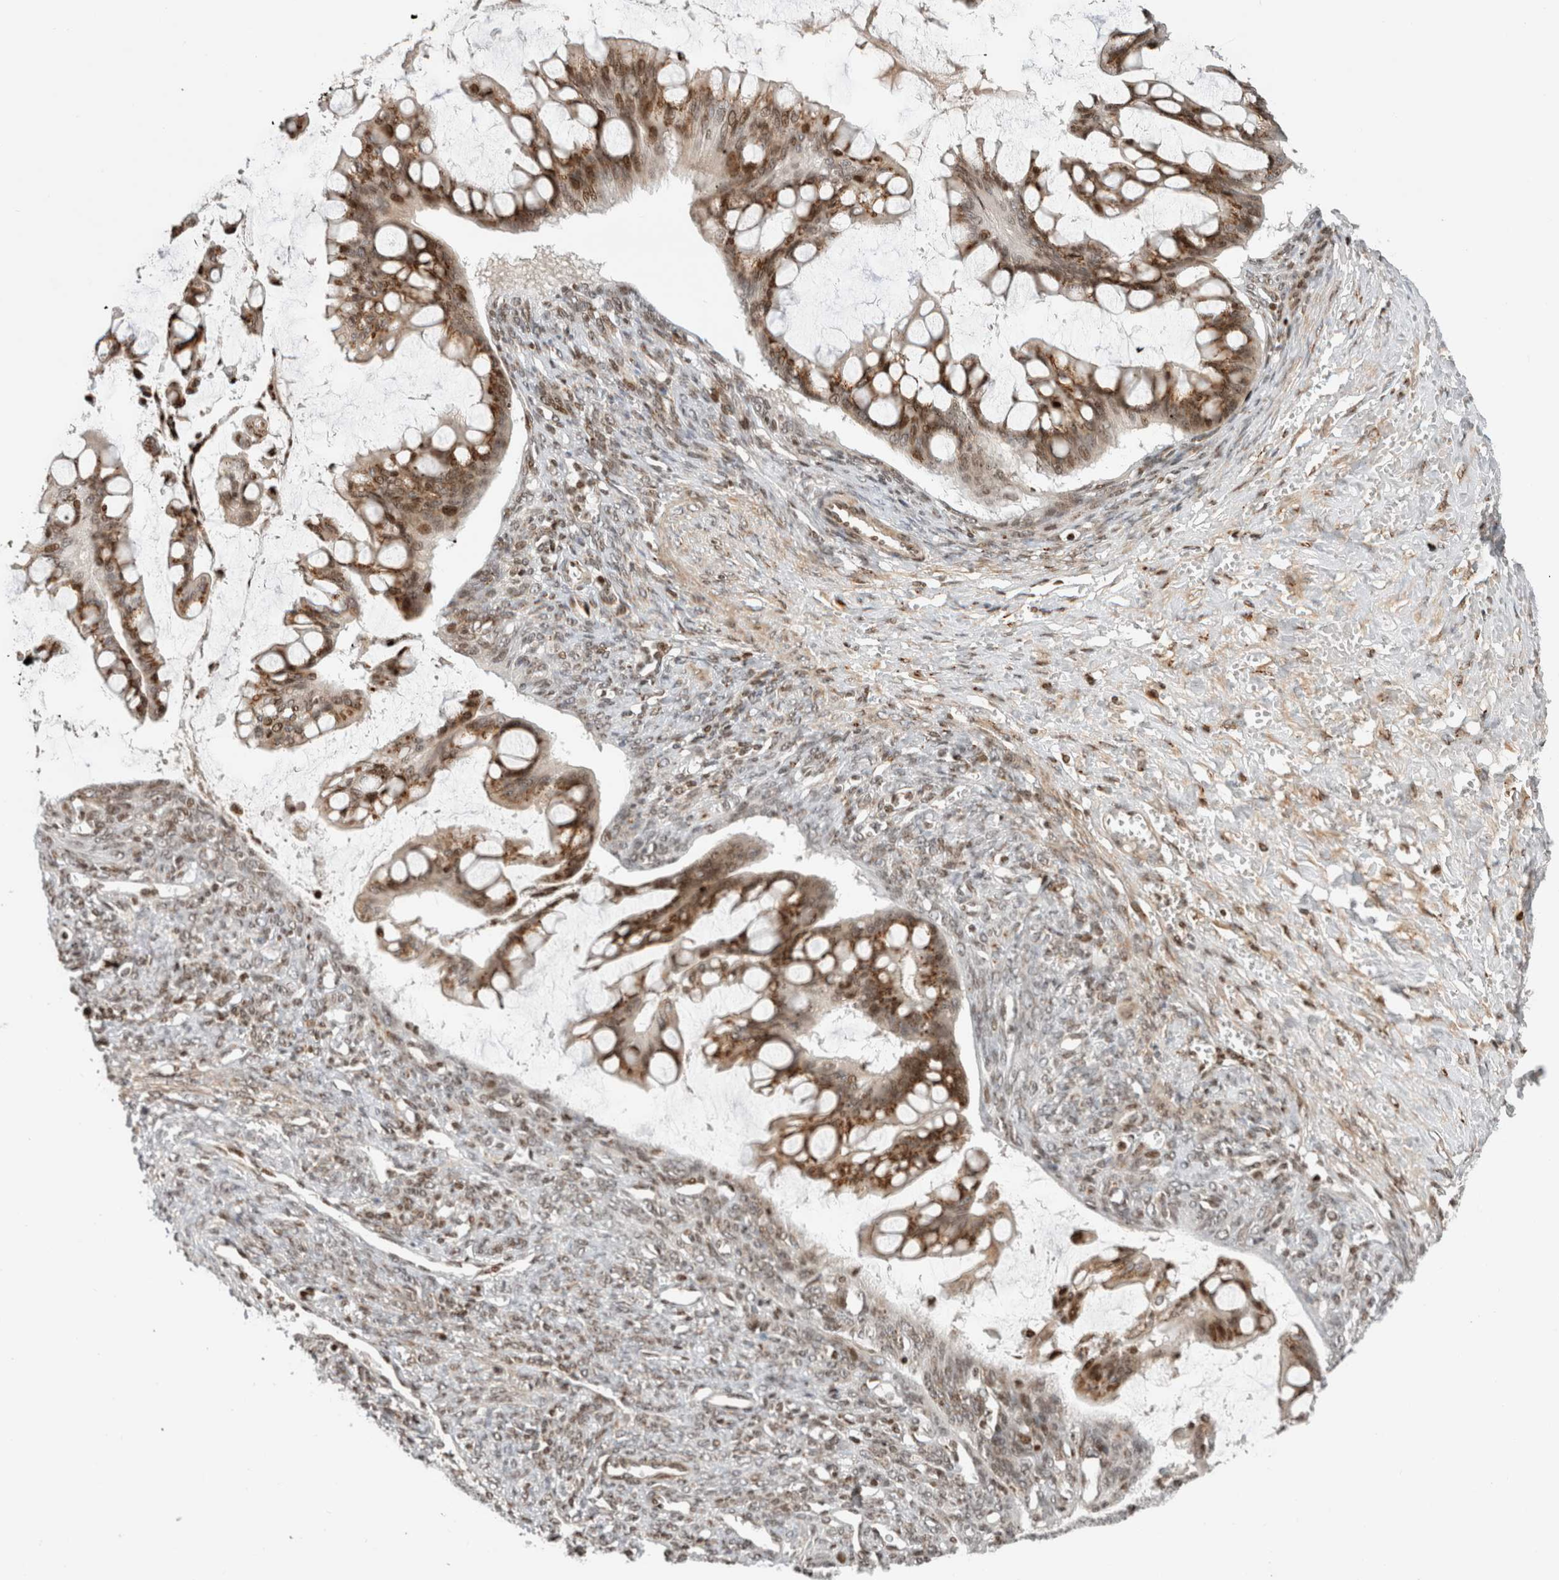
{"staining": {"intensity": "moderate", "quantity": ">75%", "location": "nuclear"}, "tissue": "ovarian cancer", "cell_type": "Tumor cells", "image_type": "cancer", "snomed": [{"axis": "morphology", "description": "Cystadenocarcinoma, mucinous, NOS"}, {"axis": "topography", "description": "Ovary"}], "caption": "An immunohistochemistry (IHC) photomicrograph of tumor tissue is shown. Protein staining in brown shows moderate nuclear positivity in ovarian cancer within tumor cells.", "gene": "GINS4", "patient": {"sex": "female", "age": 73}}